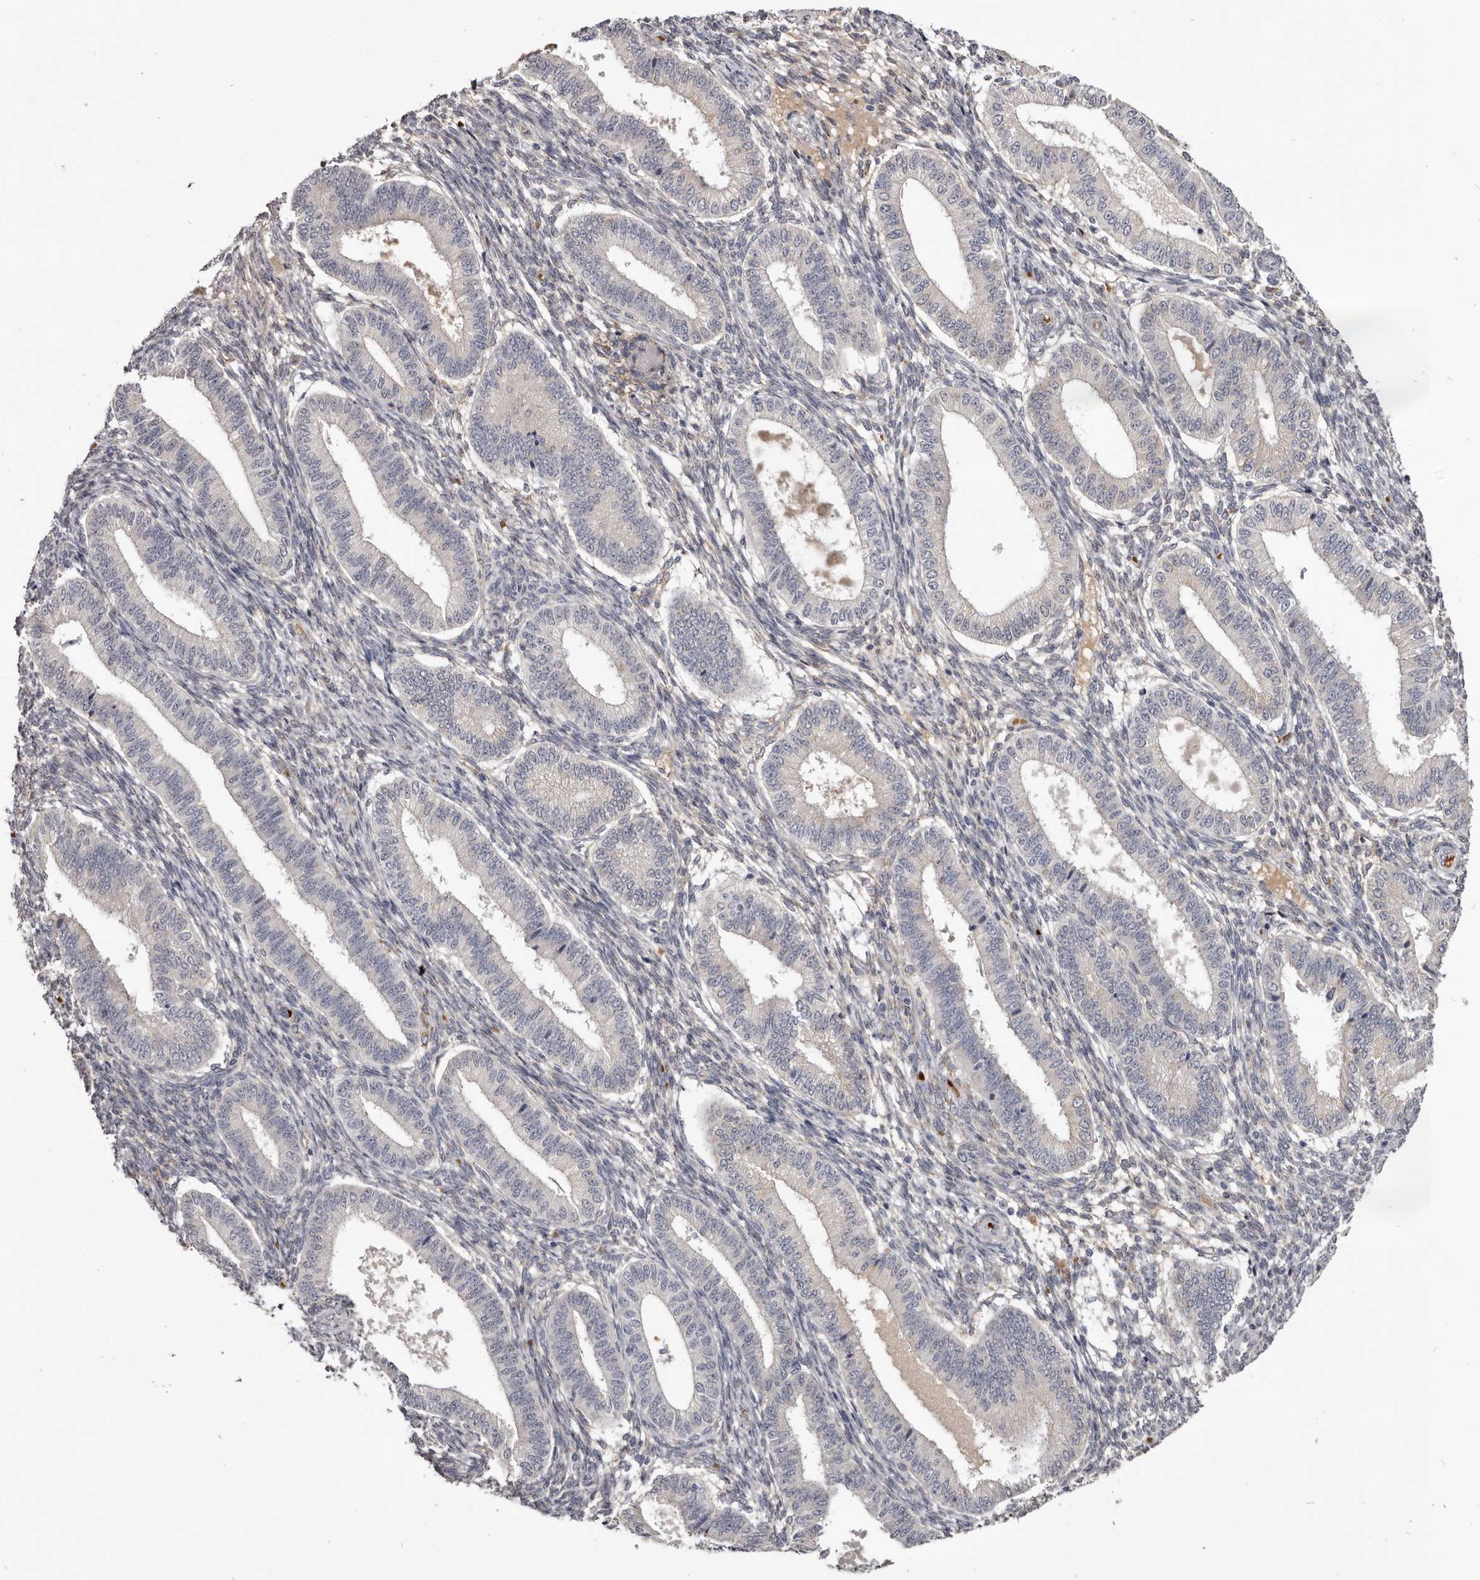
{"staining": {"intensity": "negative", "quantity": "none", "location": "none"}, "tissue": "endometrium", "cell_type": "Cells in endometrial stroma", "image_type": "normal", "snomed": [{"axis": "morphology", "description": "Normal tissue, NOS"}, {"axis": "topography", "description": "Endometrium"}], "caption": "Endometrium stained for a protein using immunohistochemistry reveals no positivity cells in endometrial stroma.", "gene": "NENF", "patient": {"sex": "female", "age": 39}}